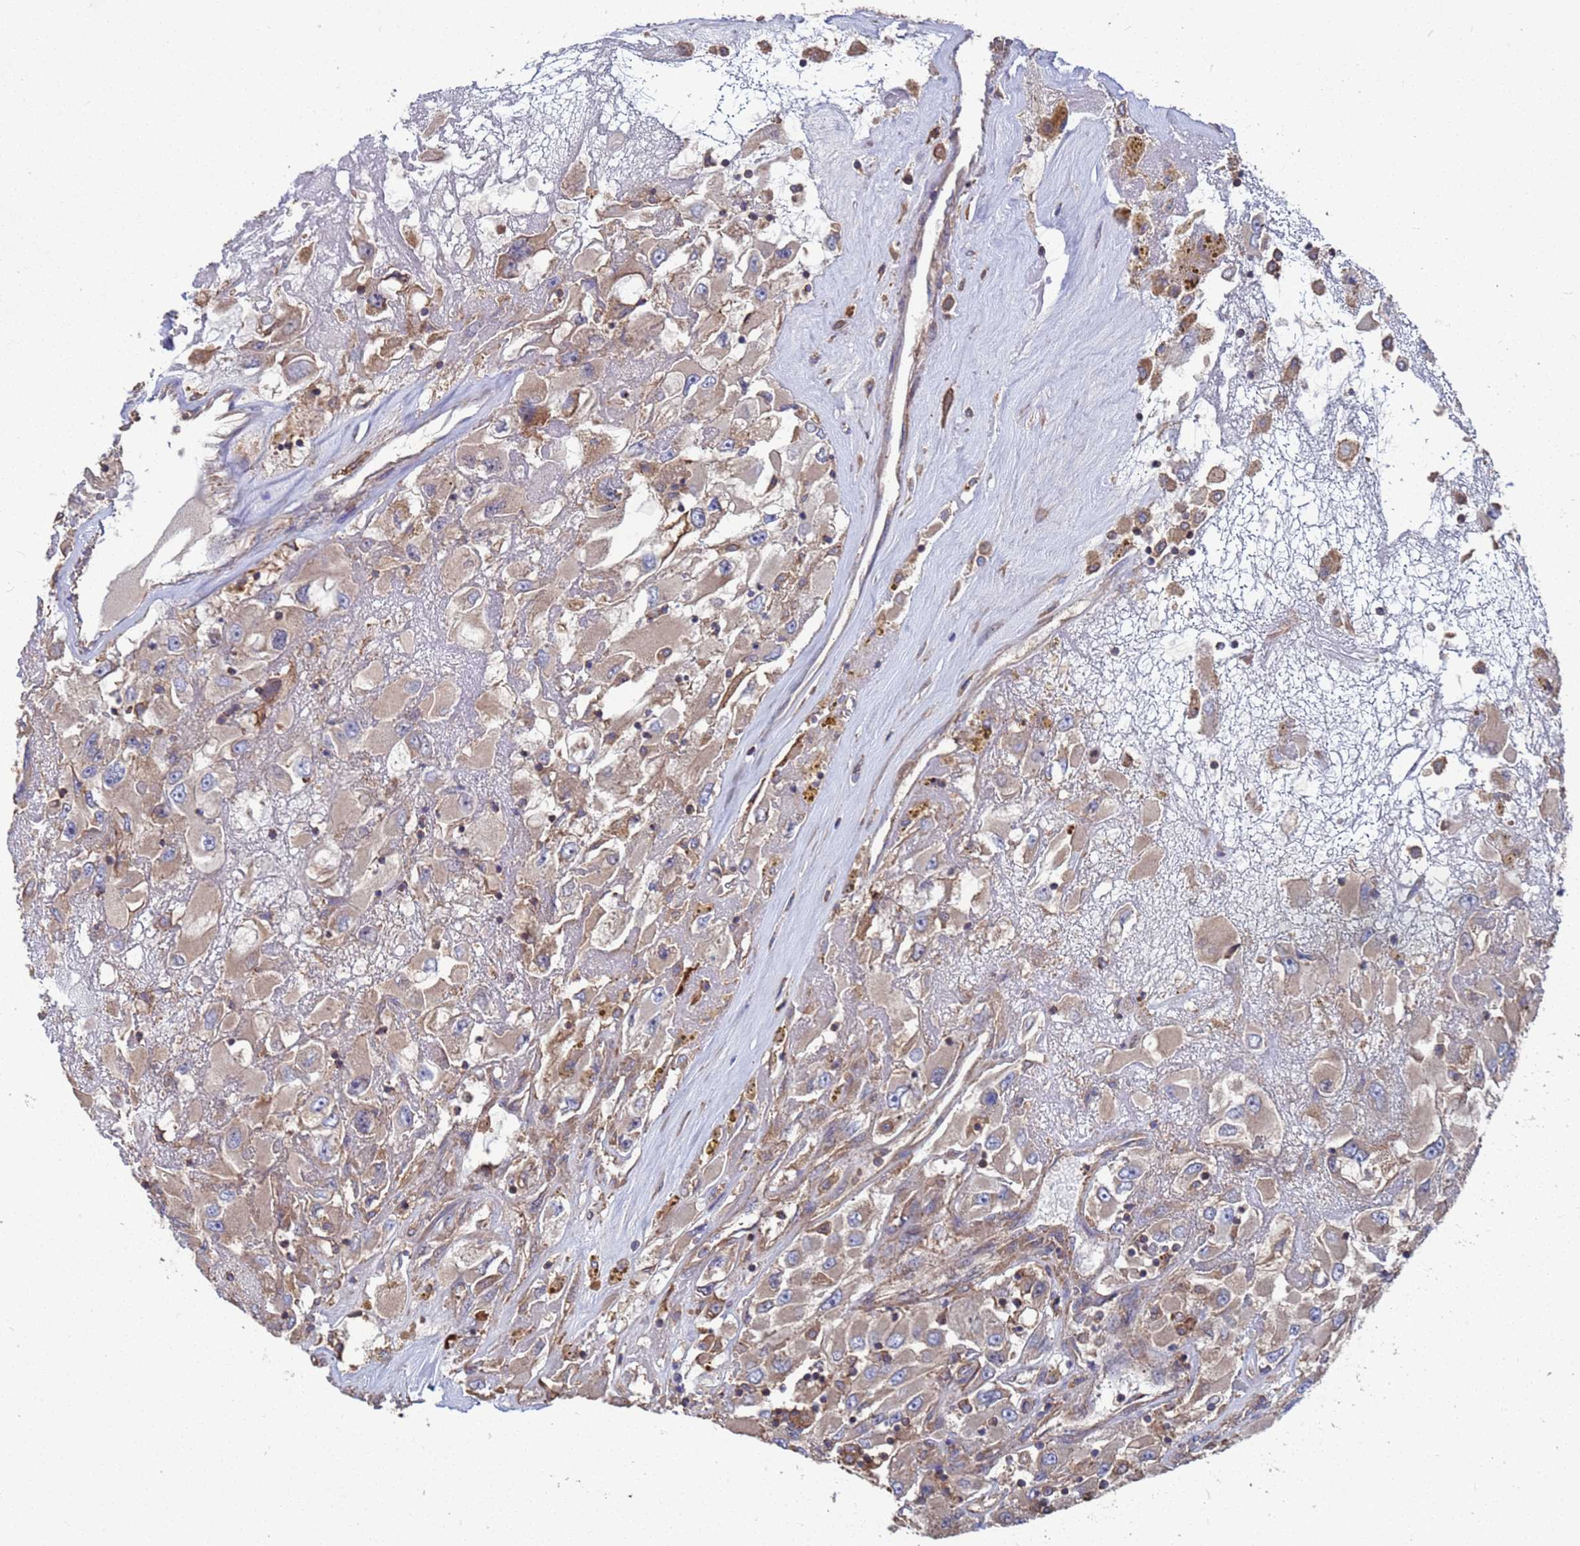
{"staining": {"intensity": "weak", "quantity": "25%-75%", "location": "cytoplasmic/membranous"}, "tissue": "renal cancer", "cell_type": "Tumor cells", "image_type": "cancer", "snomed": [{"axis": "morphology", "description": "Adenocarcinoma, NOS"}, {"axis": "topography", "description": "Kidney"}], "caption": "Renal adenocarcinoma was stained to show a protein in brown. There is low levels of weak cytoplasmic/membranous positivity in approximately 25%-75% of tumor cells. (DAB (3,3'-diaminobenzidine) IHC, brown staining for protein, blue staining for nuclei).", "gene": "PYCR1", "patient": {"sex": "female", "age": 52}}